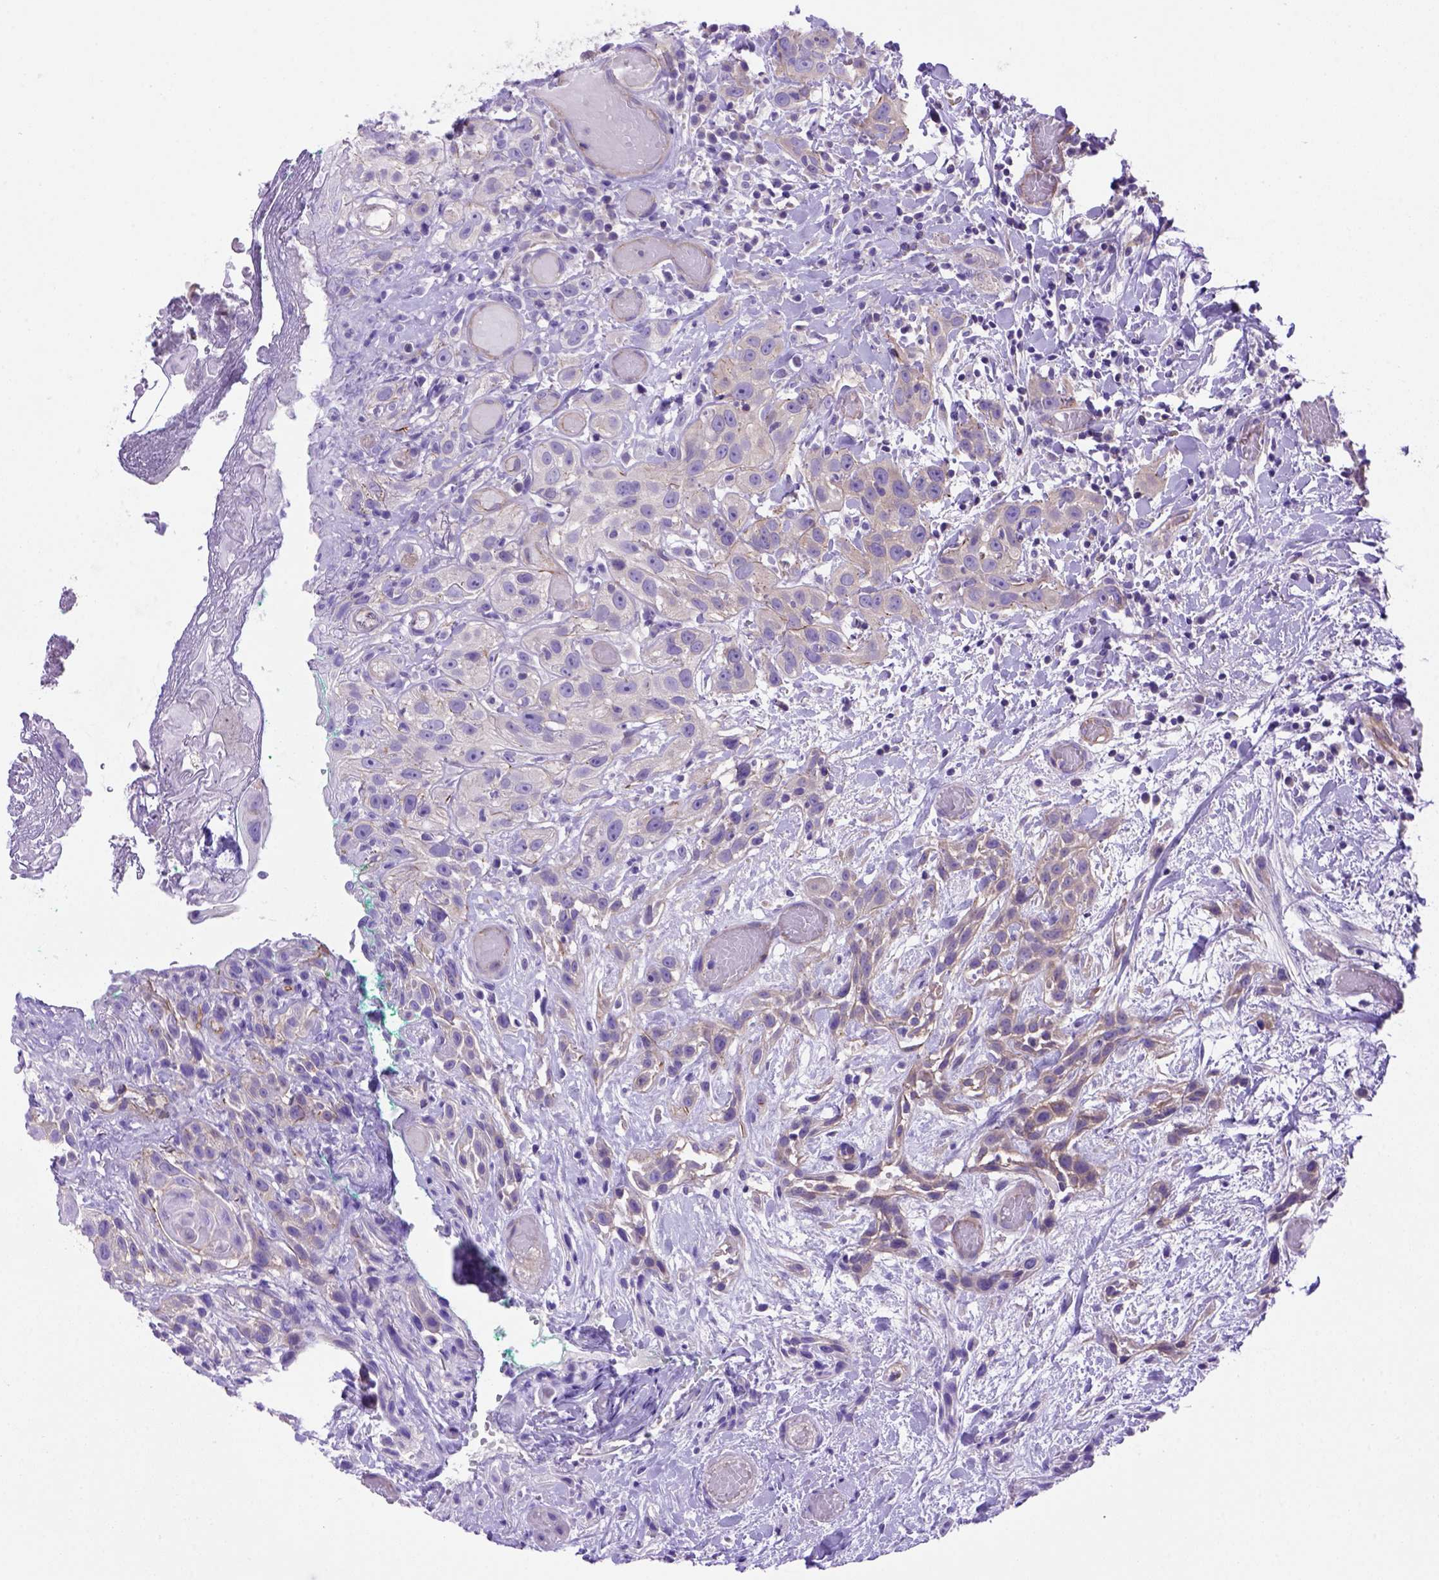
{"staining": {"intensity": "moderate", "quantity": "<25%", "location": "cytoplasmic/membranous"}, "tissue": "head and neck cancer", "cell_type": "Tumor cells", "image_type": "cancer", "snomed": [{"axis": "morphology", "description": "Normal tissue, NOS"}, {"axis": "morphology", "description": "Squamous cell carcinoma, NOS"}, {"axis": "topography", "description": "Oral tissue"}, {"axis": "topography", "description": "Salivary gland"}, {"axis": "topography", "description": "Head-Neck"}], "caption": "There is low levels of moderate cytoplasmic/membranous expression in tumor cells of squamous cell carcinoma (head and neck), as demonstrated by immunohistochemical staining (brown color).", "gene": "PEX12", "patient": {"sex": "female", "age": 62}}